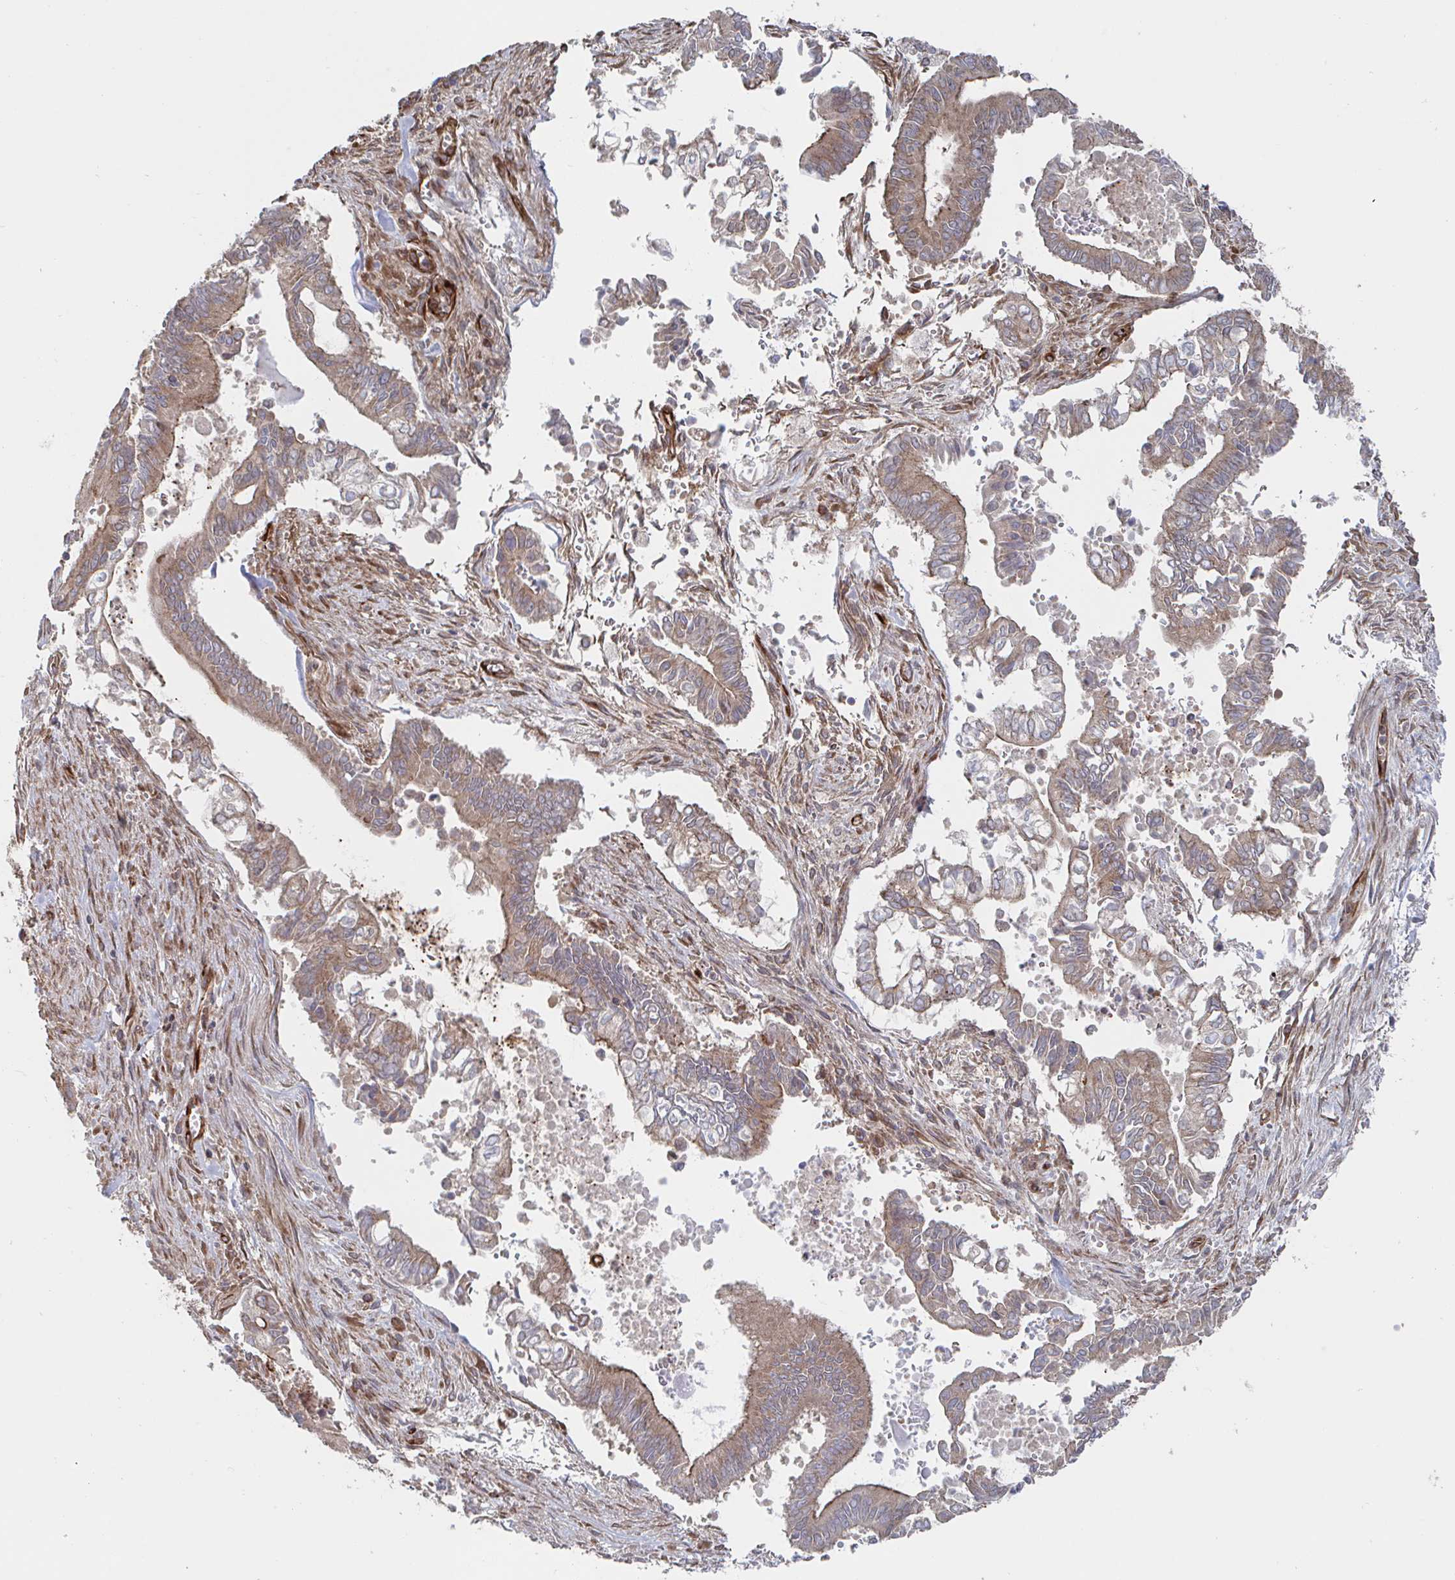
{"staining": {"intensity": "weak", "quantity": ">75%", "location": "cytoplasmic/membranous"}, "tissue": "pancreatic cancer", "cell_type": "Tumor cells", "image_type": "cancer", "snomed": [{"axis": "morphology", "description": "Adenocarcinoma, NOS"}, {"axis": "topography", "description": "Pancreas"}], "caption": "IHC image of neoplastic tissue: human pancreatic adenocarcinoma stained using IHC reveals low levels of weak protein expression localized specifically in the cytoplasmic/membranous of tumor cells, appearing as a cytoplasmic/membranous brown color.", "gene": "DVL3", "patient": {"sex": "male", "age": 68}}